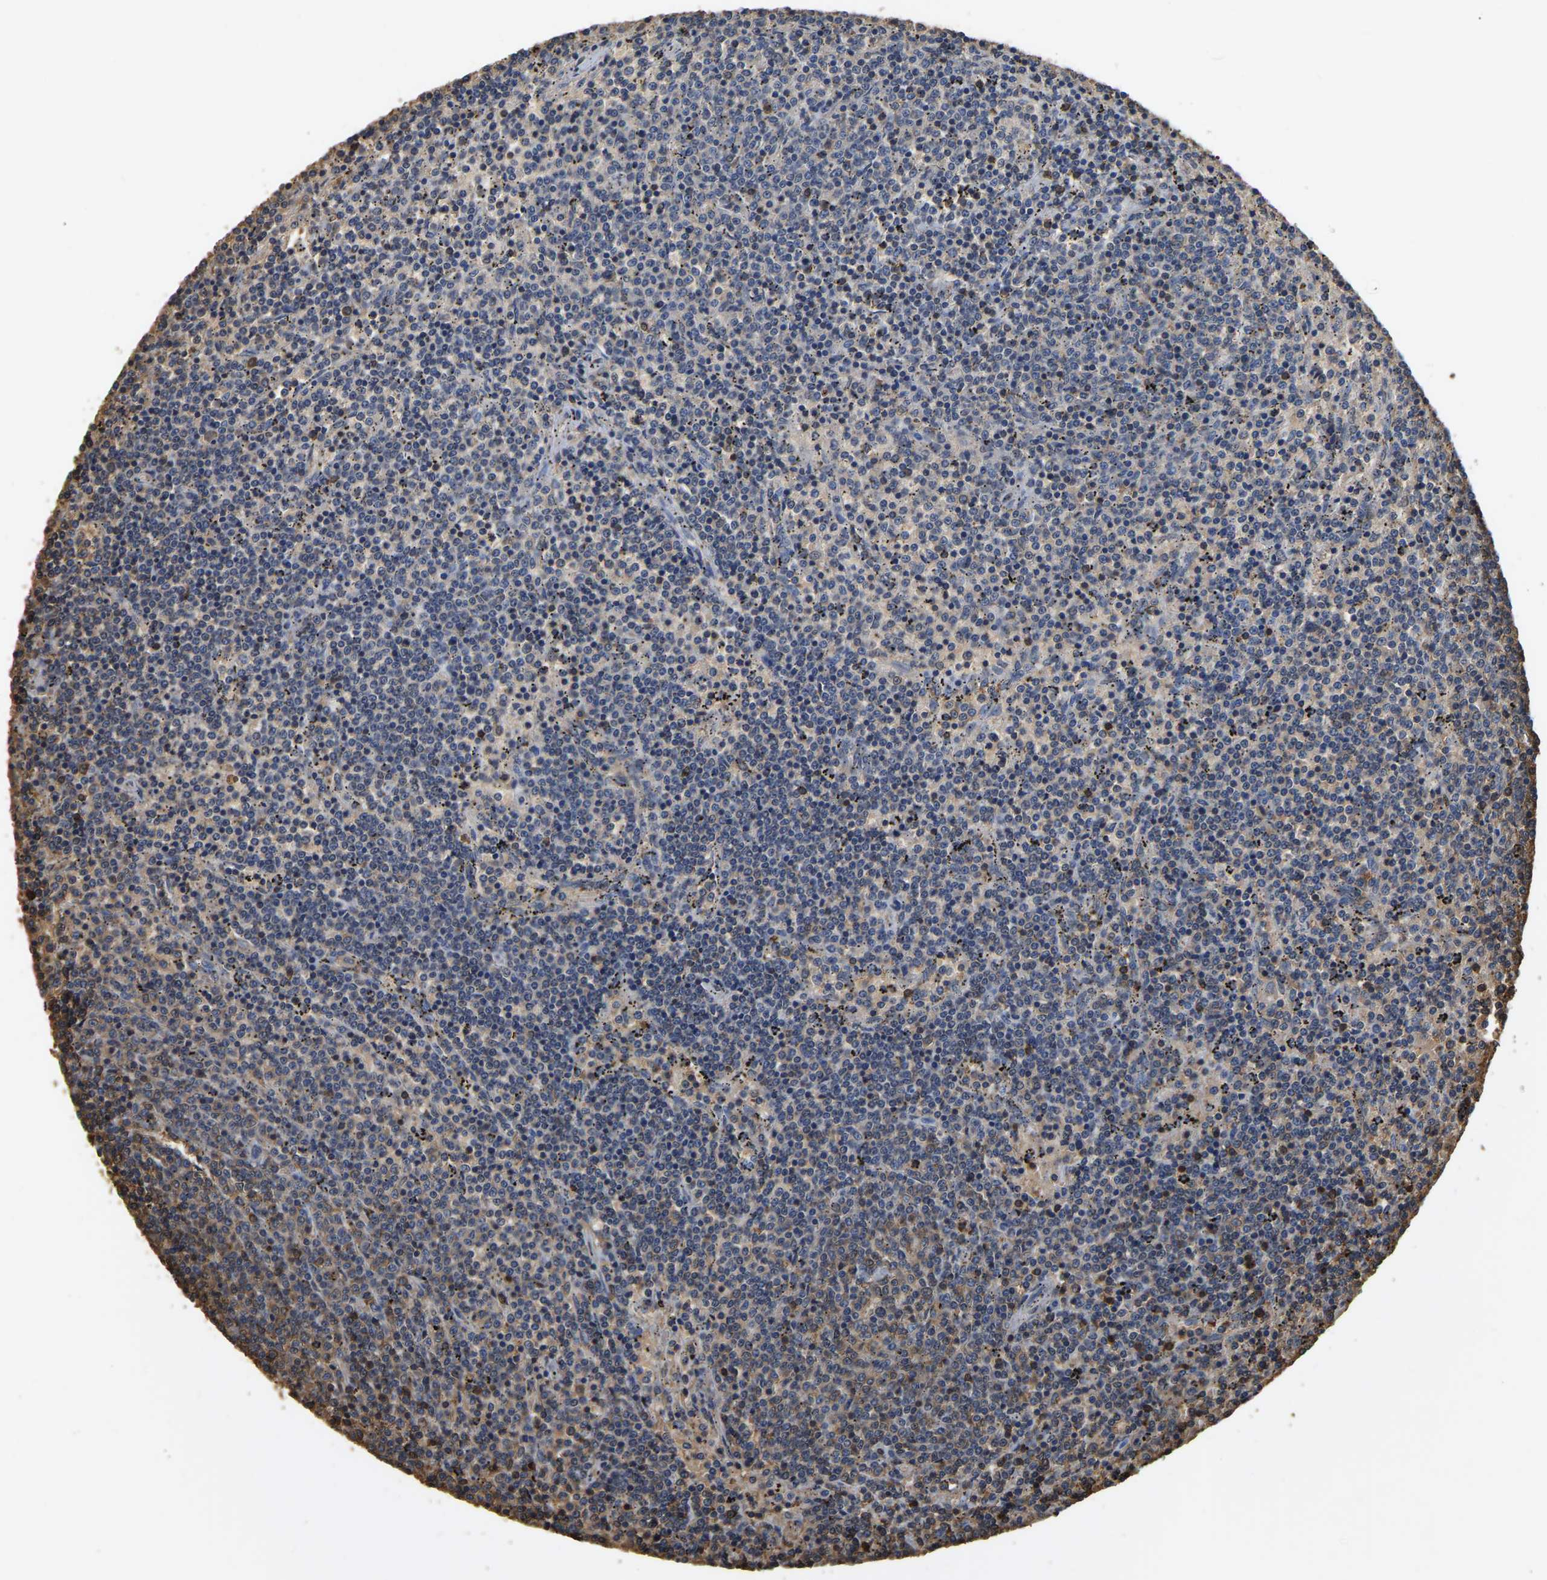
{"staining": {"intensity": "negative", "quantity": "none", "location": "none"}, "tissue": "lymphoma", "cell_type": "Tumor cells", "image_type": "cancer", "snomed": [{"axis": "morphology", "description": "Malignant lymphoma, non-Hodgkin's type, Low grade"}, {"axis": "topography", "description": "Spleen"}], "caption": "Immunohistochemistry (IHC) of lymphoma reveals no positivity in tumor cells. (DAB (3,3'-diaminobenzidine) IHC with hematoxylin counter stain).", "gene": "LDHB", "patient": {"sex": "female", "age": 50}}